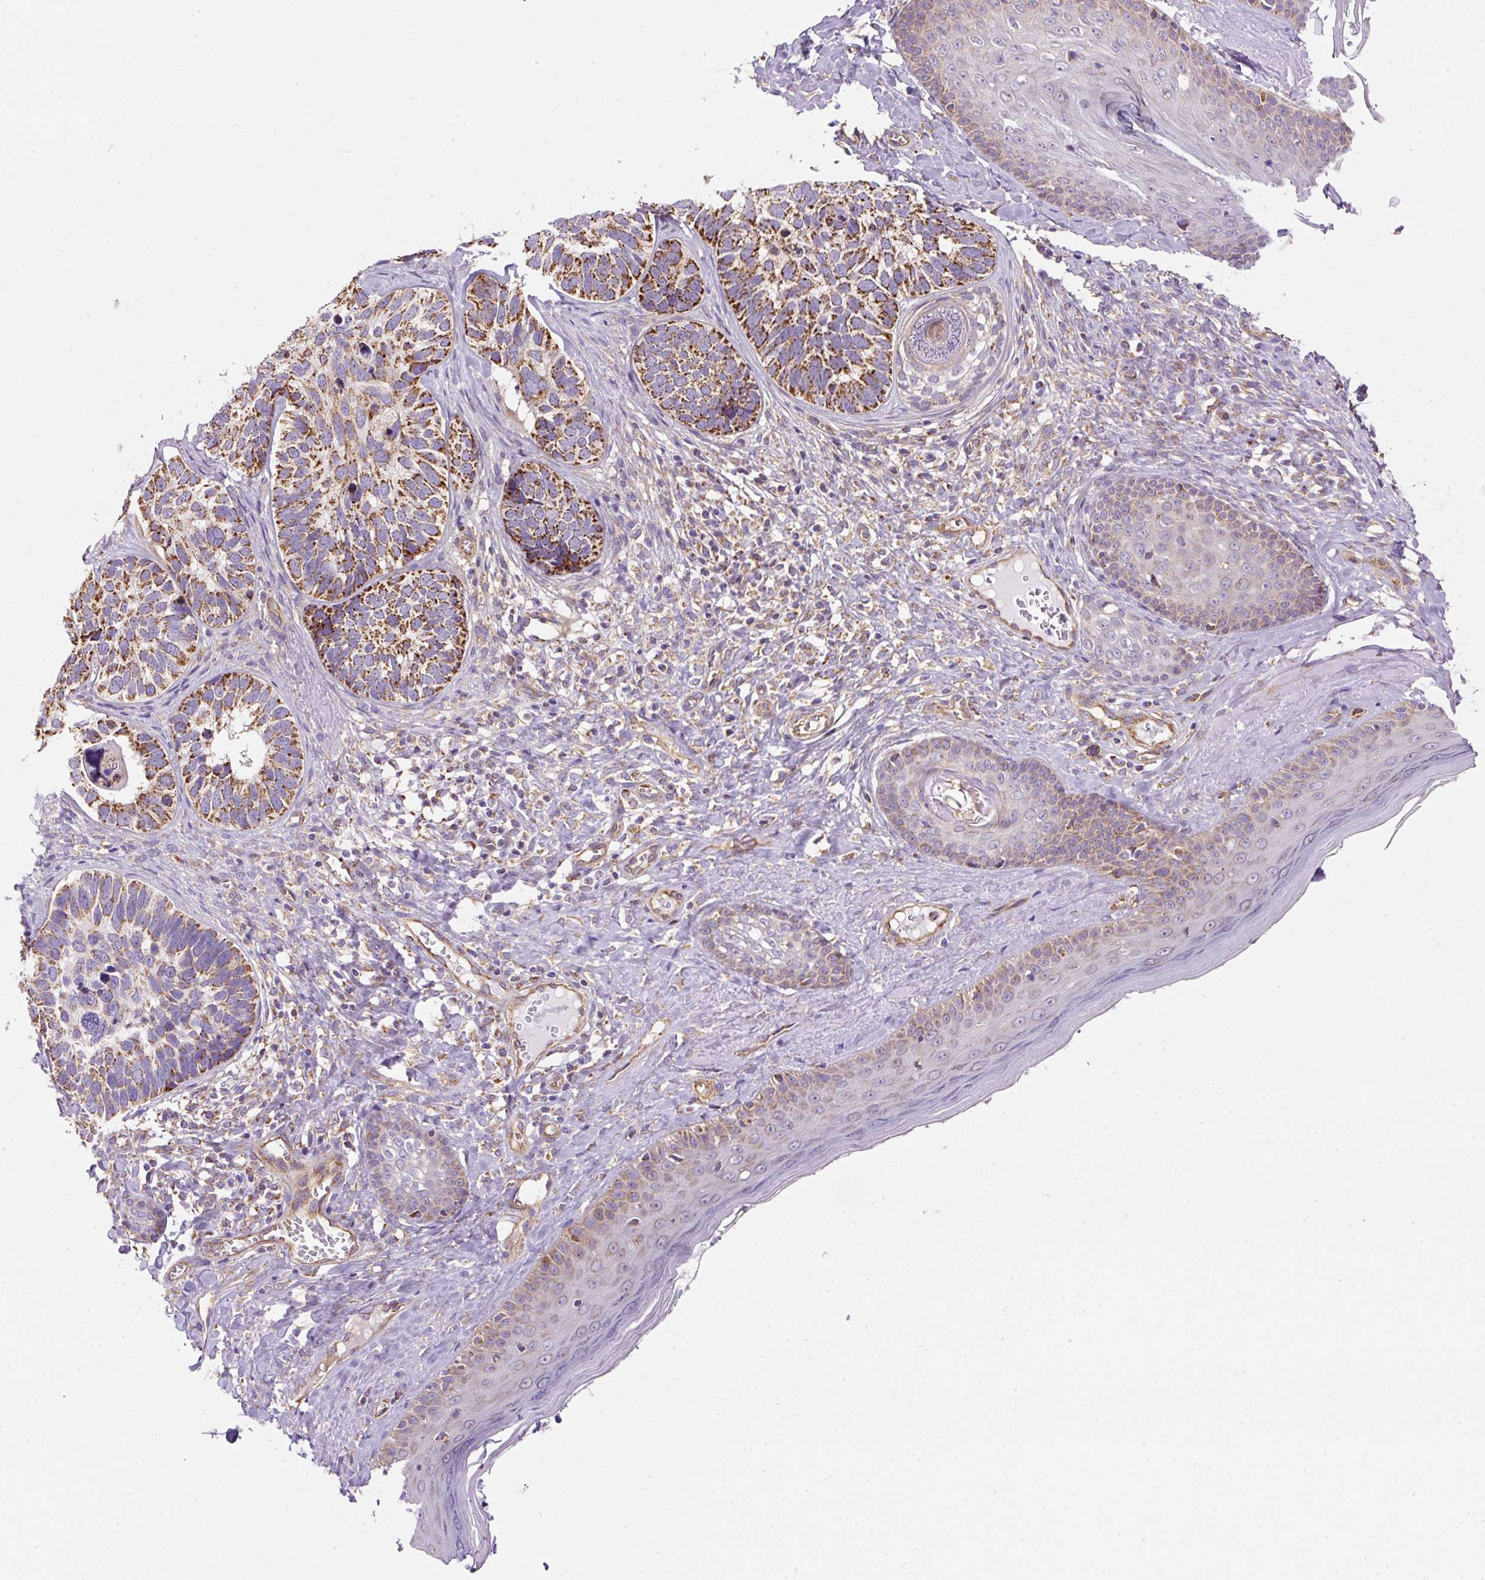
{"staining": {"intensity": "strong", "quantity": ">75%", "location": "cytoplasmic/membranous"}, "tissue": "skin cancer", "cell_type": "Tumor cells", "image_type": "cancer", "snomed": [{"axis": "morphology", "description": "Basal cell carcinoma"}, {"axis": "topography", "description": "Skin"}], "caption": "Skin basal cell carcinoma tissue shows strong cytoplasmic/membranous positivity in approximately >75% of tumor cells, visualized by immunohistochemistry.", "gene": "CEP290", "patient": {"sex": "male", "age": 62}}